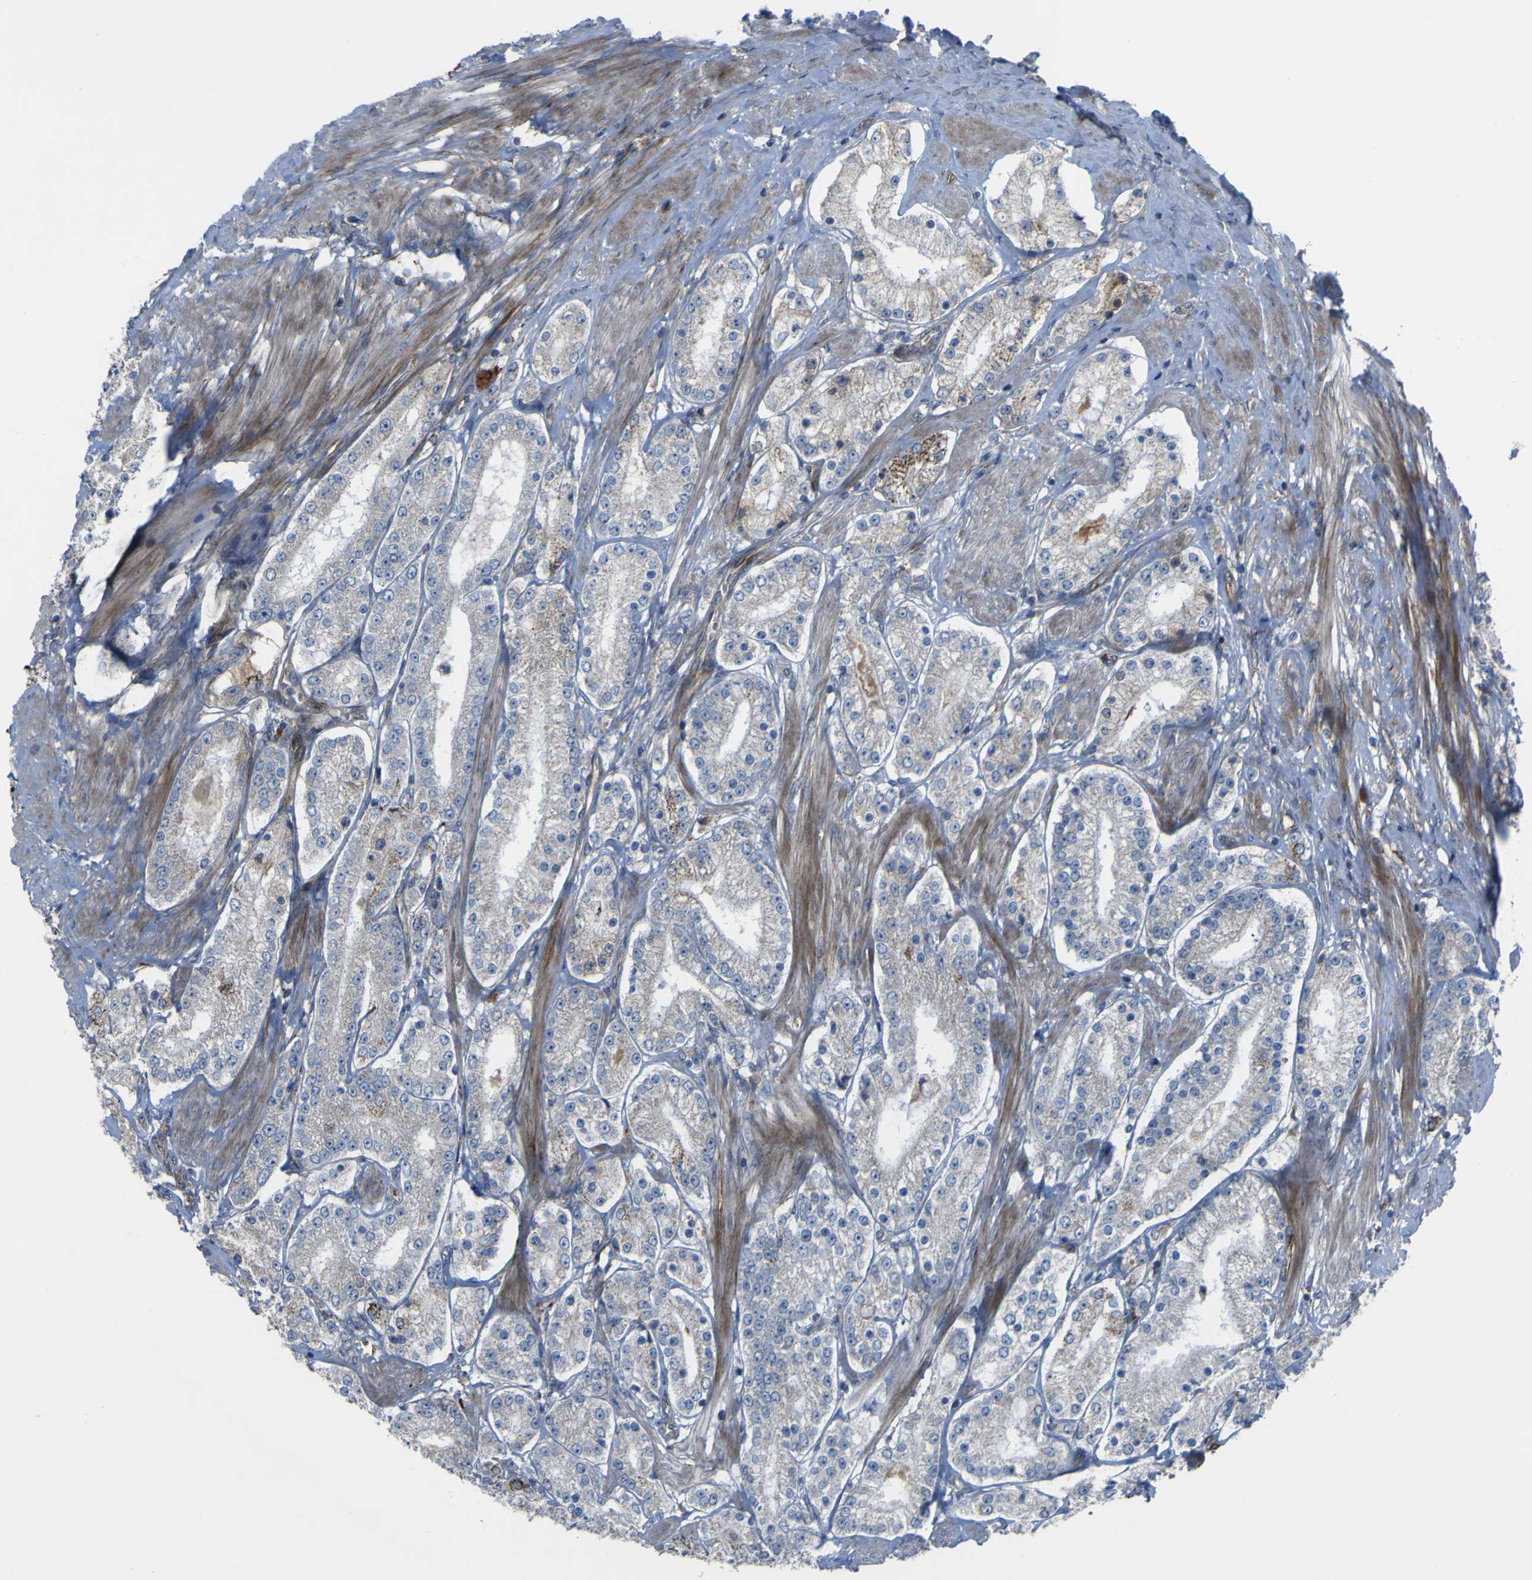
{"staining": {"intensity": "moderate", "quantity": "<25%", "location": "cytoplasmic/membranous"}, "tissue": "prostate cancer", "cell_type": "Tumor cells", "image_type": "cancer", "snomed": [{"axis": "morphology", "description": "Adenocarcinoma, Low grade"}, {"axis": "topography", "description": "Prostate"}], "caption": "Immunohistochemical staining of prostate low-grade adenocarcinoma exhibits moderate cytoplasmic/membranous protein expression in about <25% of tumor cells.", "gene": "GPLD1", "patient": {"sex": "male", "age": 63}}